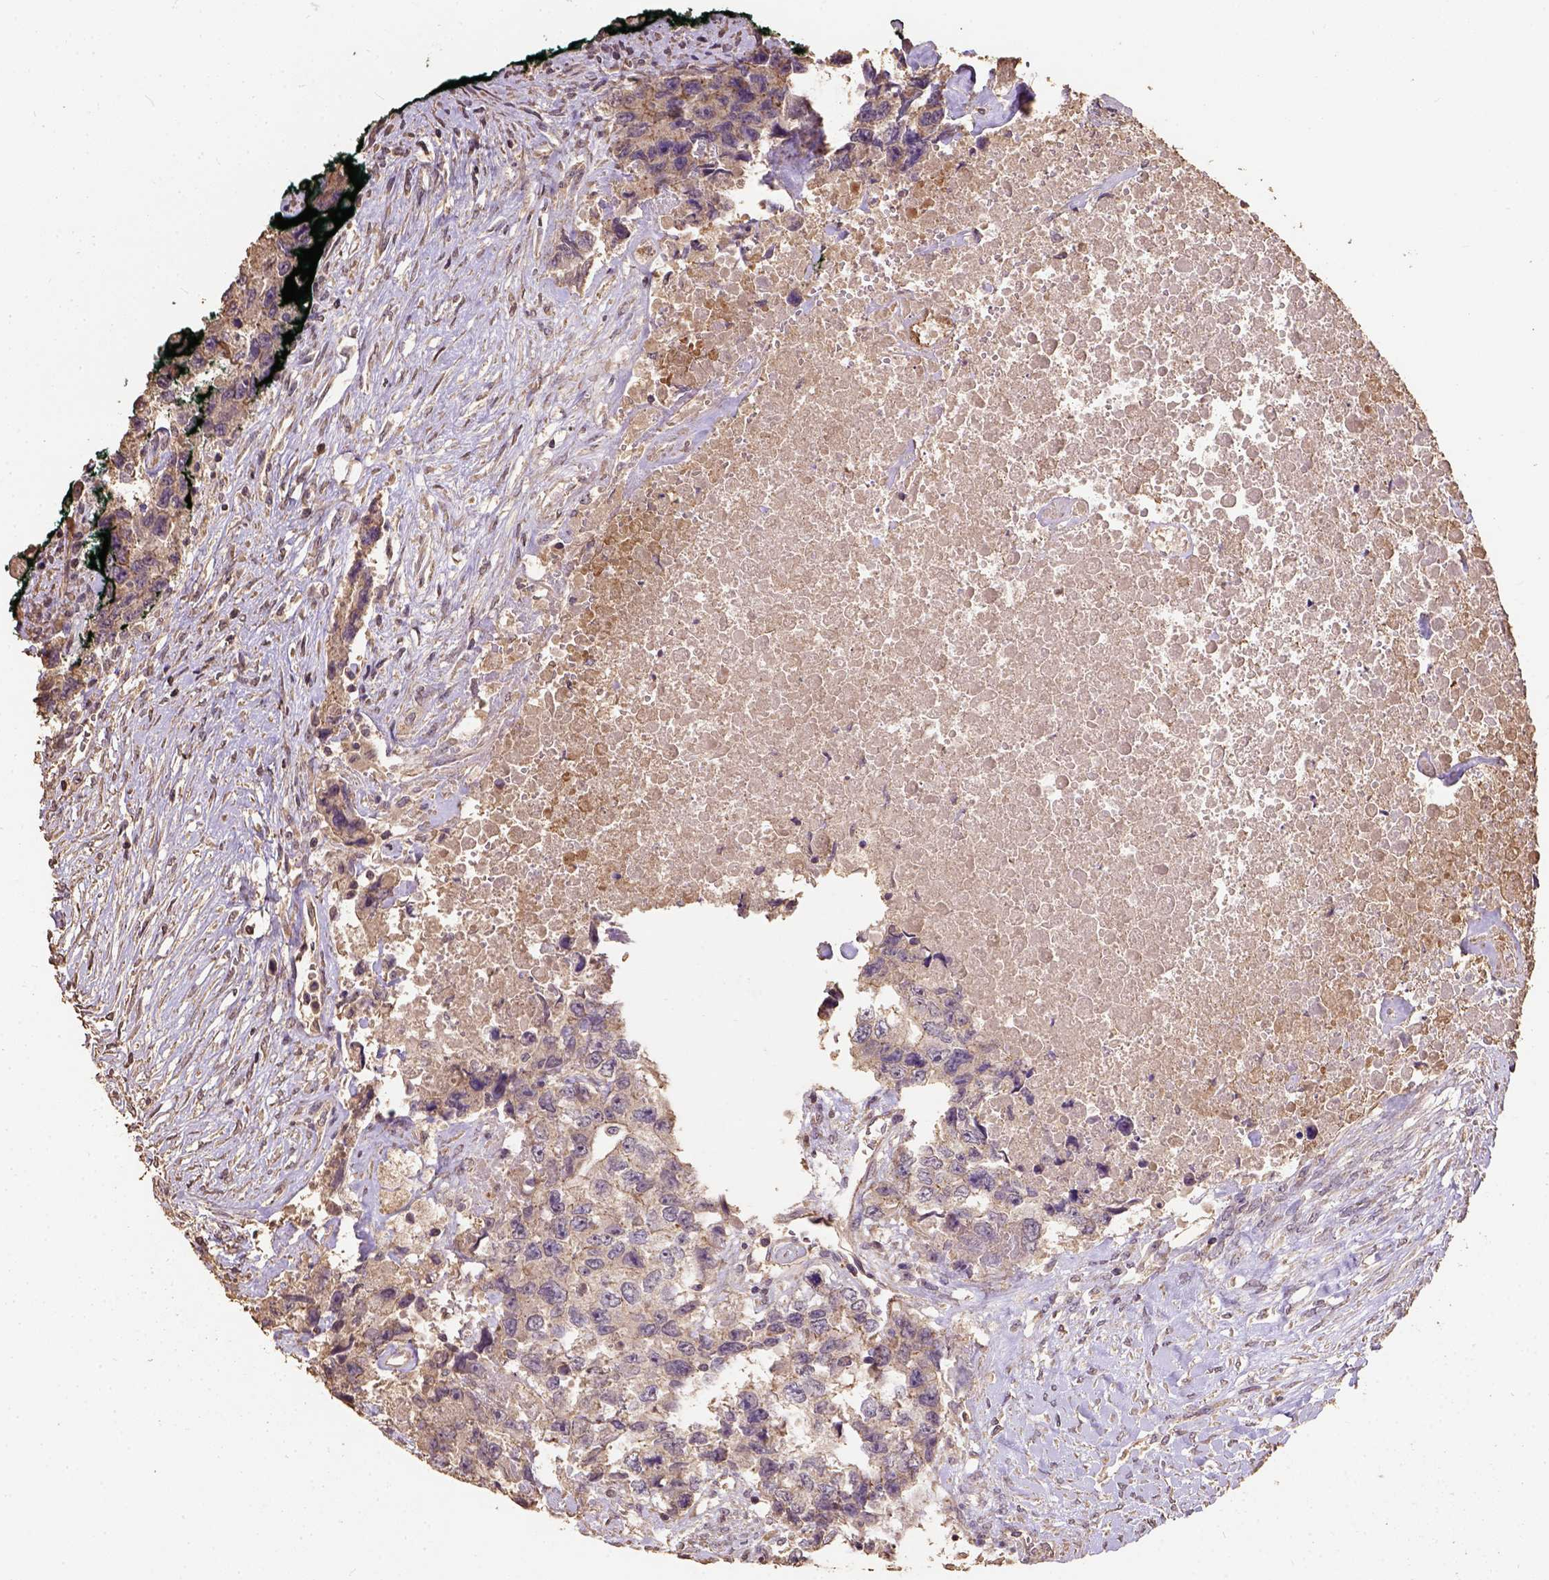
{"staining": {"intensity": "weak", "quantity": "25%-75%", "location": "cytoplasmic/membranous"}, "tissue": "testis cancer", "cell_type": "Tumor cells", "image_type": "cancer", "snomed": [{"axis": "morphology", "description": "Carcinoma, Embryonal, NOS"}, {"axis": "topography", "description": "Testis"}], "caption": "Tumor cells reveal weak cytoplasmic/membranous positivity in approximately 25%-75% of cells in embryonal carcinoma (testis).", "gene": "ATP1B3", "patient": {"sex": "male", "age": 24}}